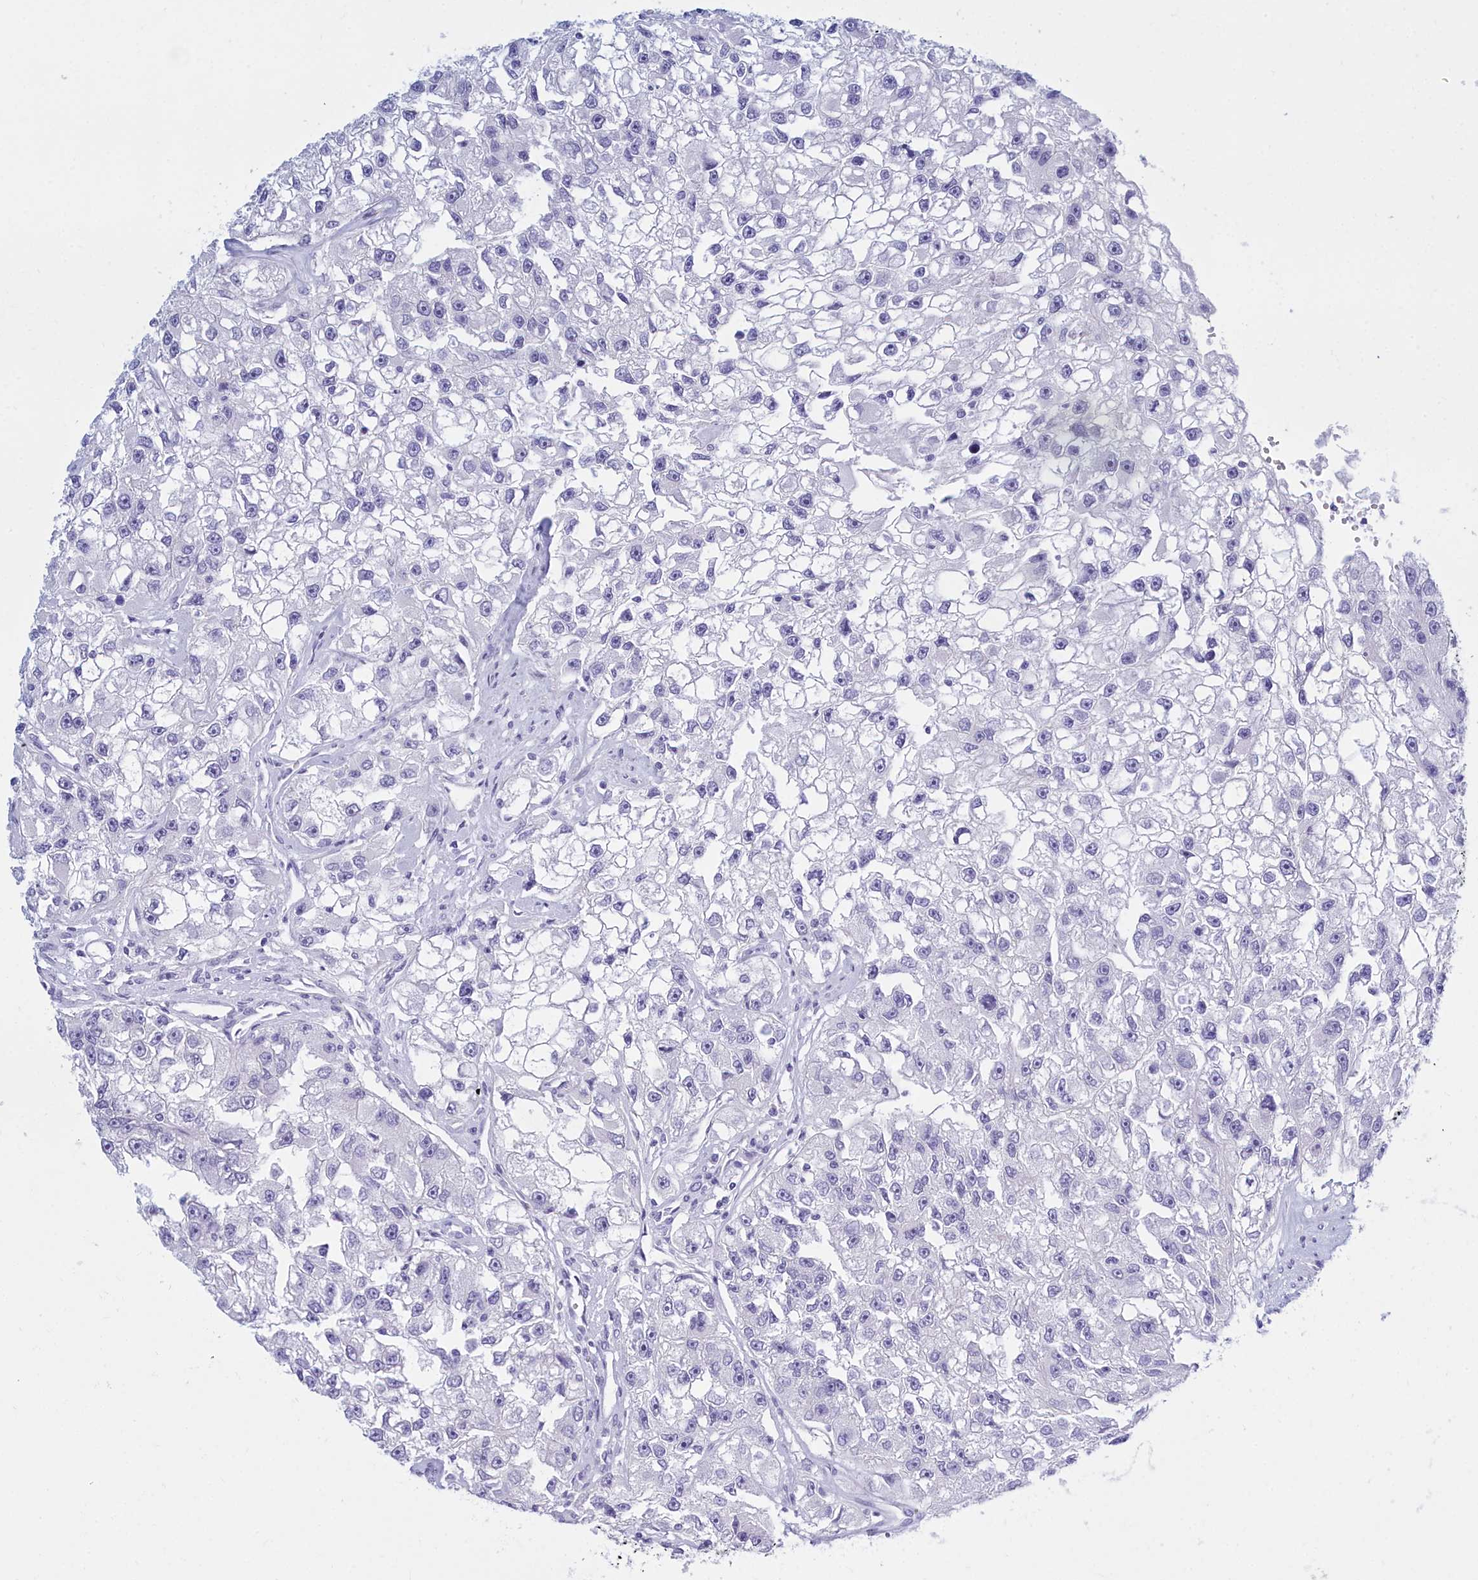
{"staining": {"intensity": "negative", "quantity": "none", "location": "none"}, "tissue": "renal cancer", "cell_type": "Tumor cells", "image_type": "cancer", "snomed": [{"axis": "morphology", "description": "Adenocarcinoma, NOS"}, {"axis": "topography", "description": "Kidney"}], "caption": "Renal cancer was stained to show a protein in brown. There is no significant expression in tumor cells.", "gene": "TMEM97", "patient": {"sex": "male", "age": 63}}